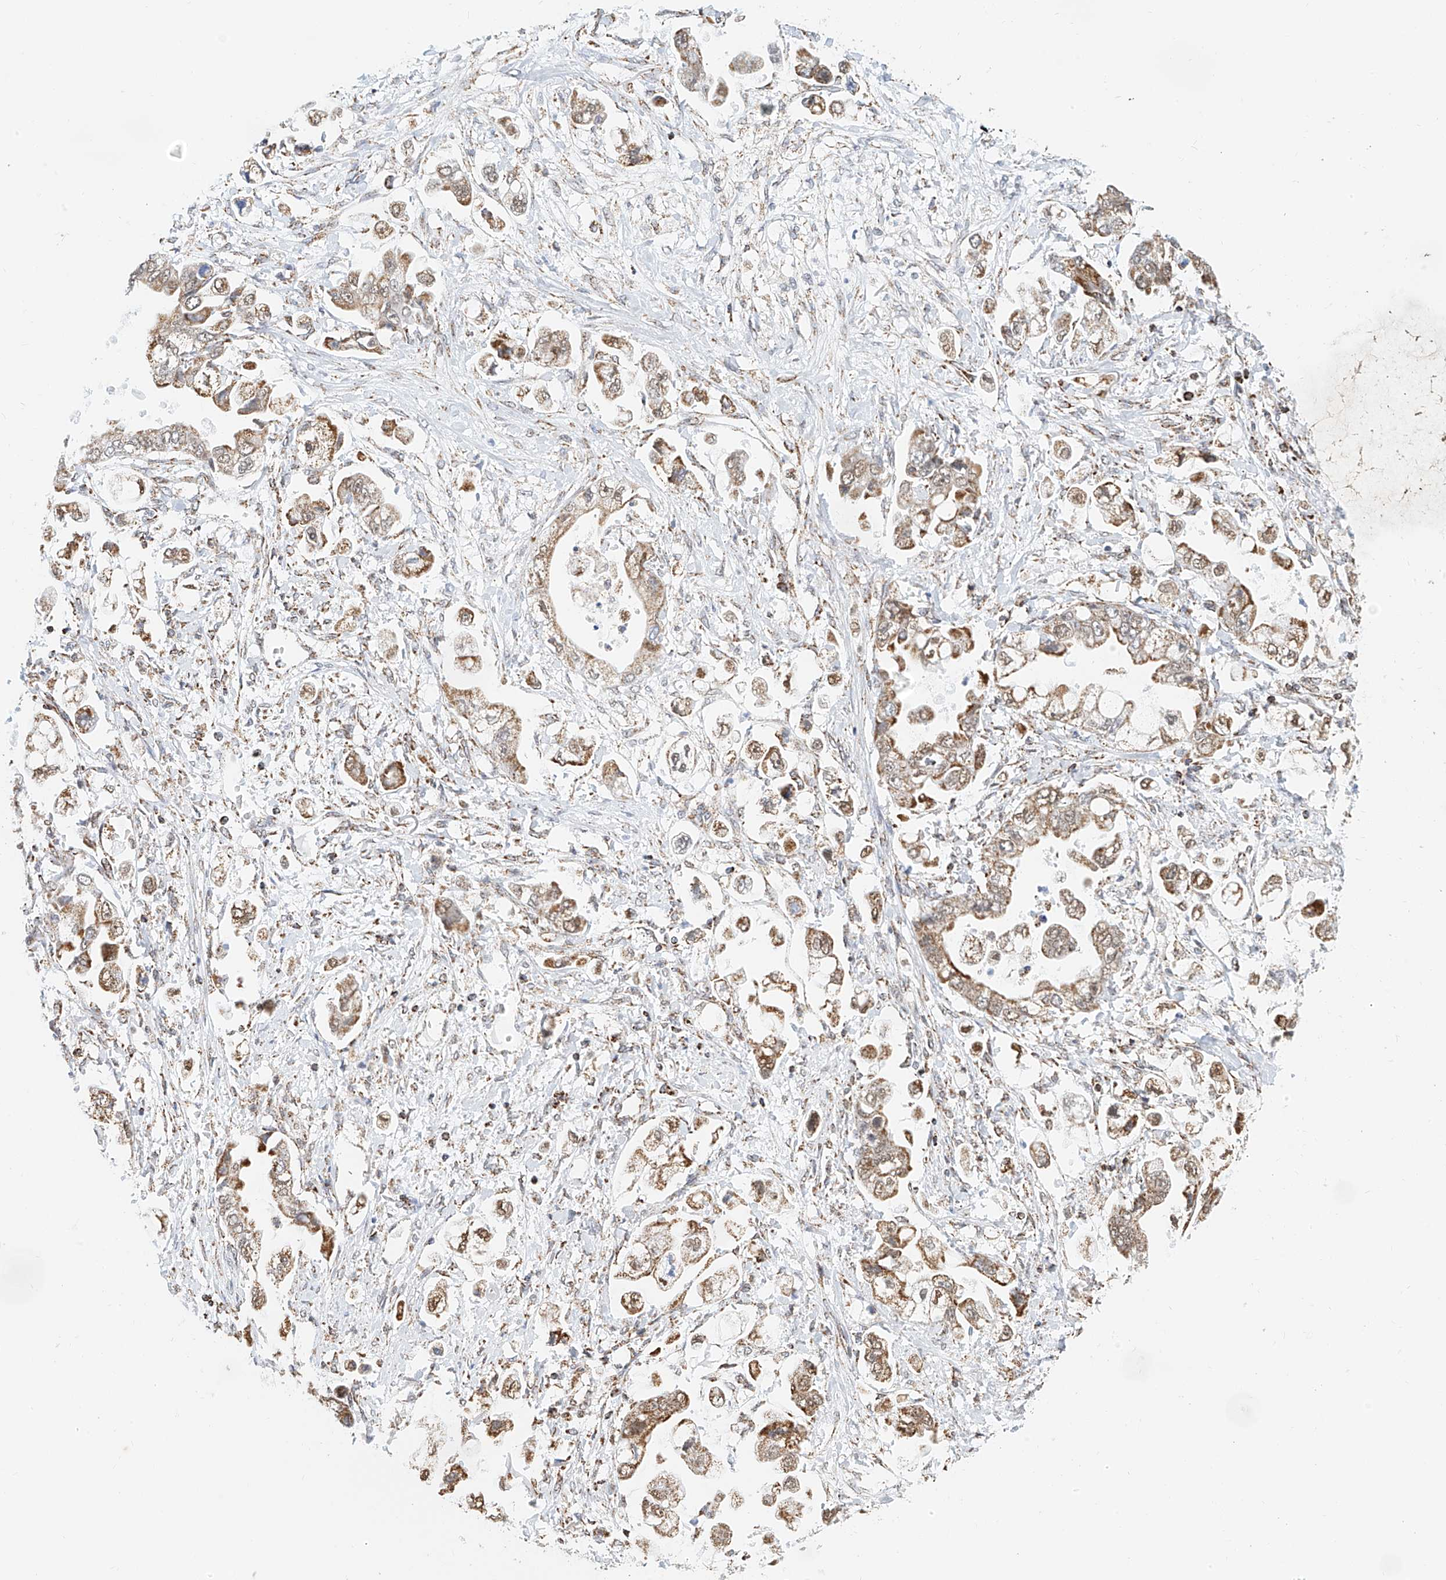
{"staining": {"intensity": "moderate", "quantity": ">75%", "location": "cytoplasmic/membranous"}, "tissue": "stomach cancer", "cell_type": "Tumor cells", "image_type": "cancer", "snomed": [{"axis": "morphology", "description": "Adenocarcinoma, NOS"}, {"axis": "topography", "description": "Stomach"}], "caption": "Human adenocarcinoma (stomach) stained with a protein marker reveals moderate staining in tumor cells.", "gene": "NALCN", "patient": {"sex": "male", "age": 62}}